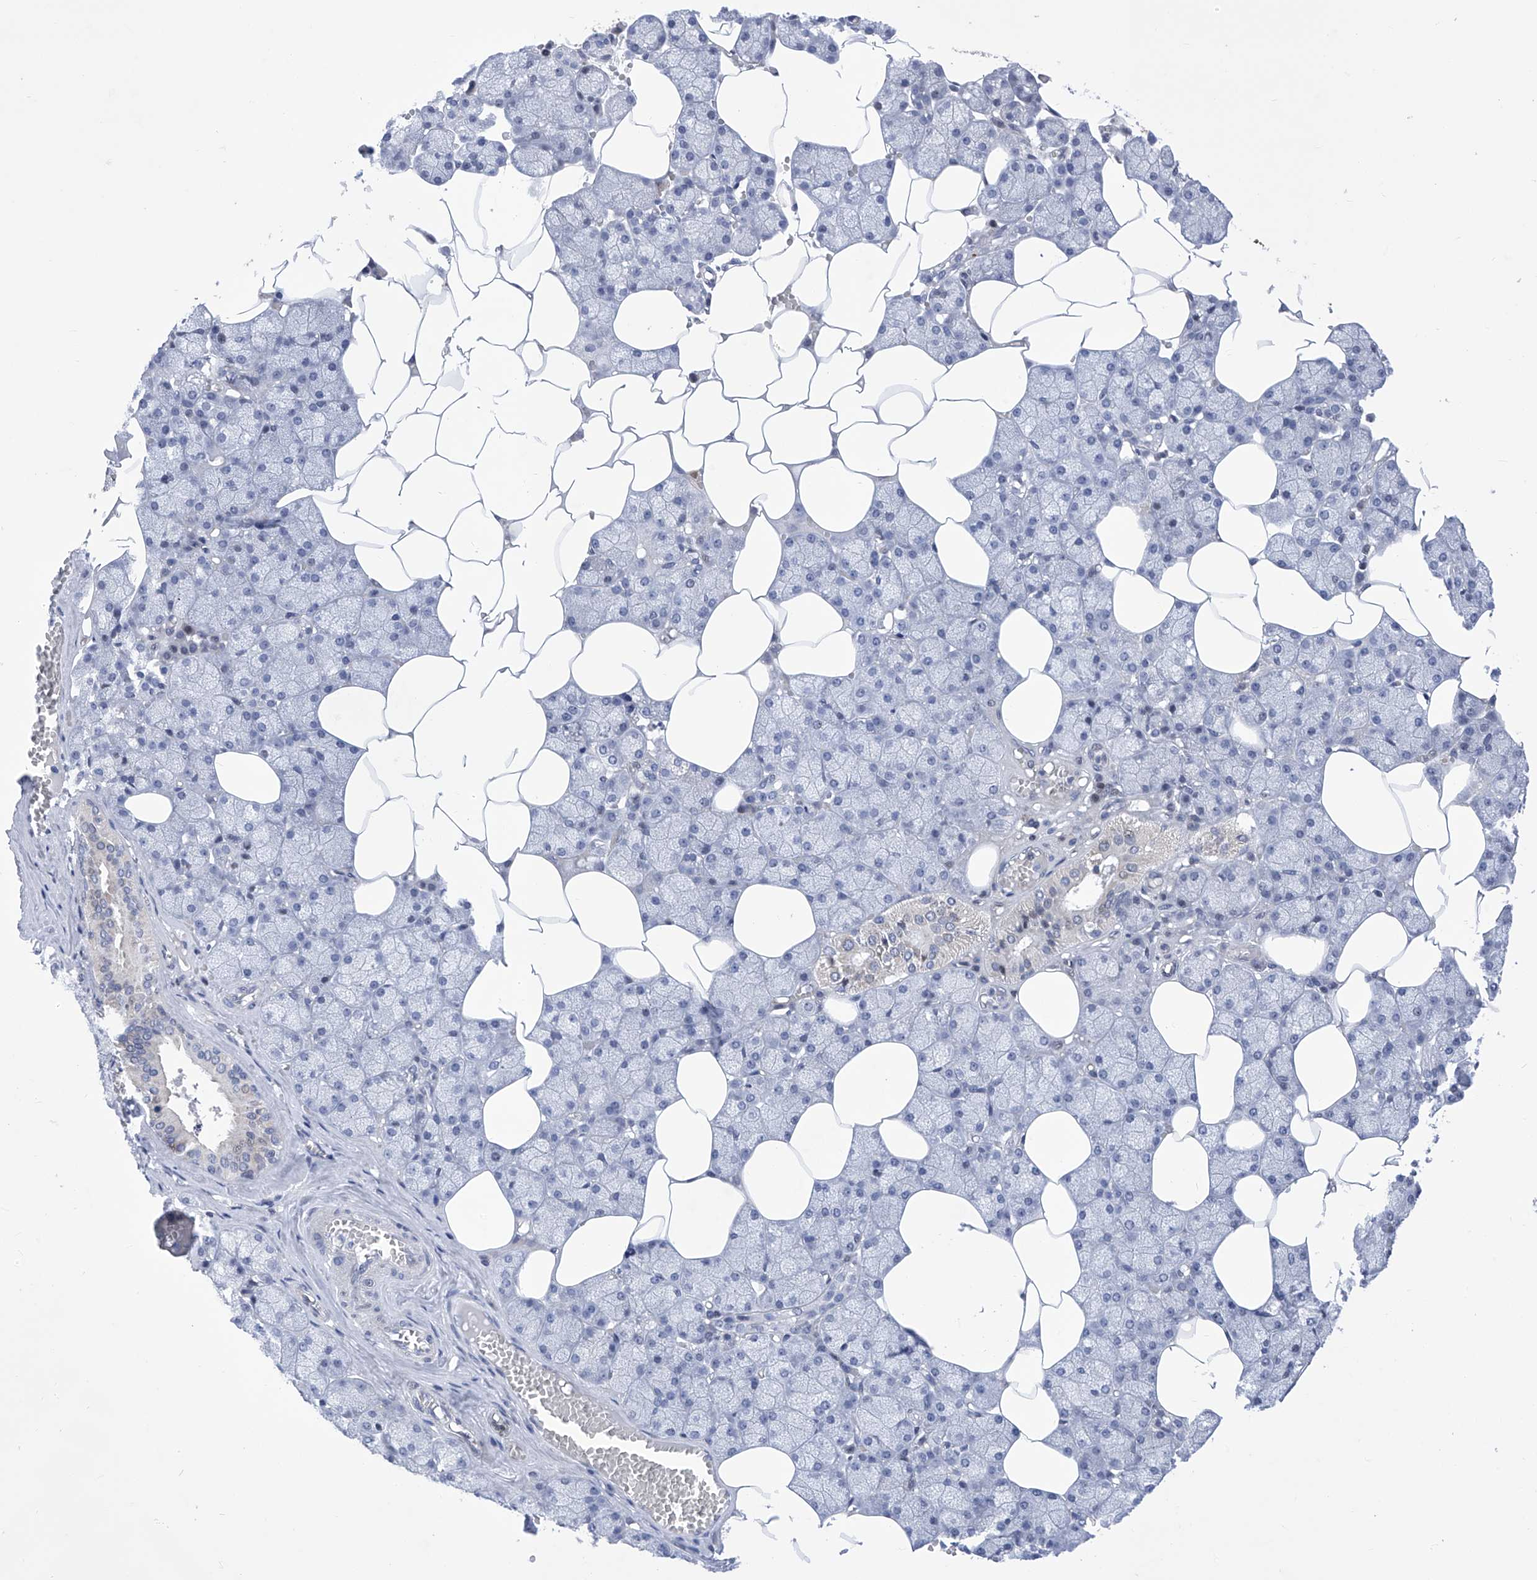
{"staining": {"intensity": "negative", "quantity": "none", "location": "none"}, "tissue": "salivary gland", "cell_type": "Glandular cells", "image_type": "normal", "snomed": [{"axis": "morphology", "description": "Normal tissue, NOS"}, {"axis": "topography", "description": "Salivary gland"}], "caption": "A high-resolution photomicrograph shows IHC staining of benign salivary gland, which displays no significant expression in glandular cells.", "gene": "NUFIP1", "patient": {"sex": "male", "age": 62}}